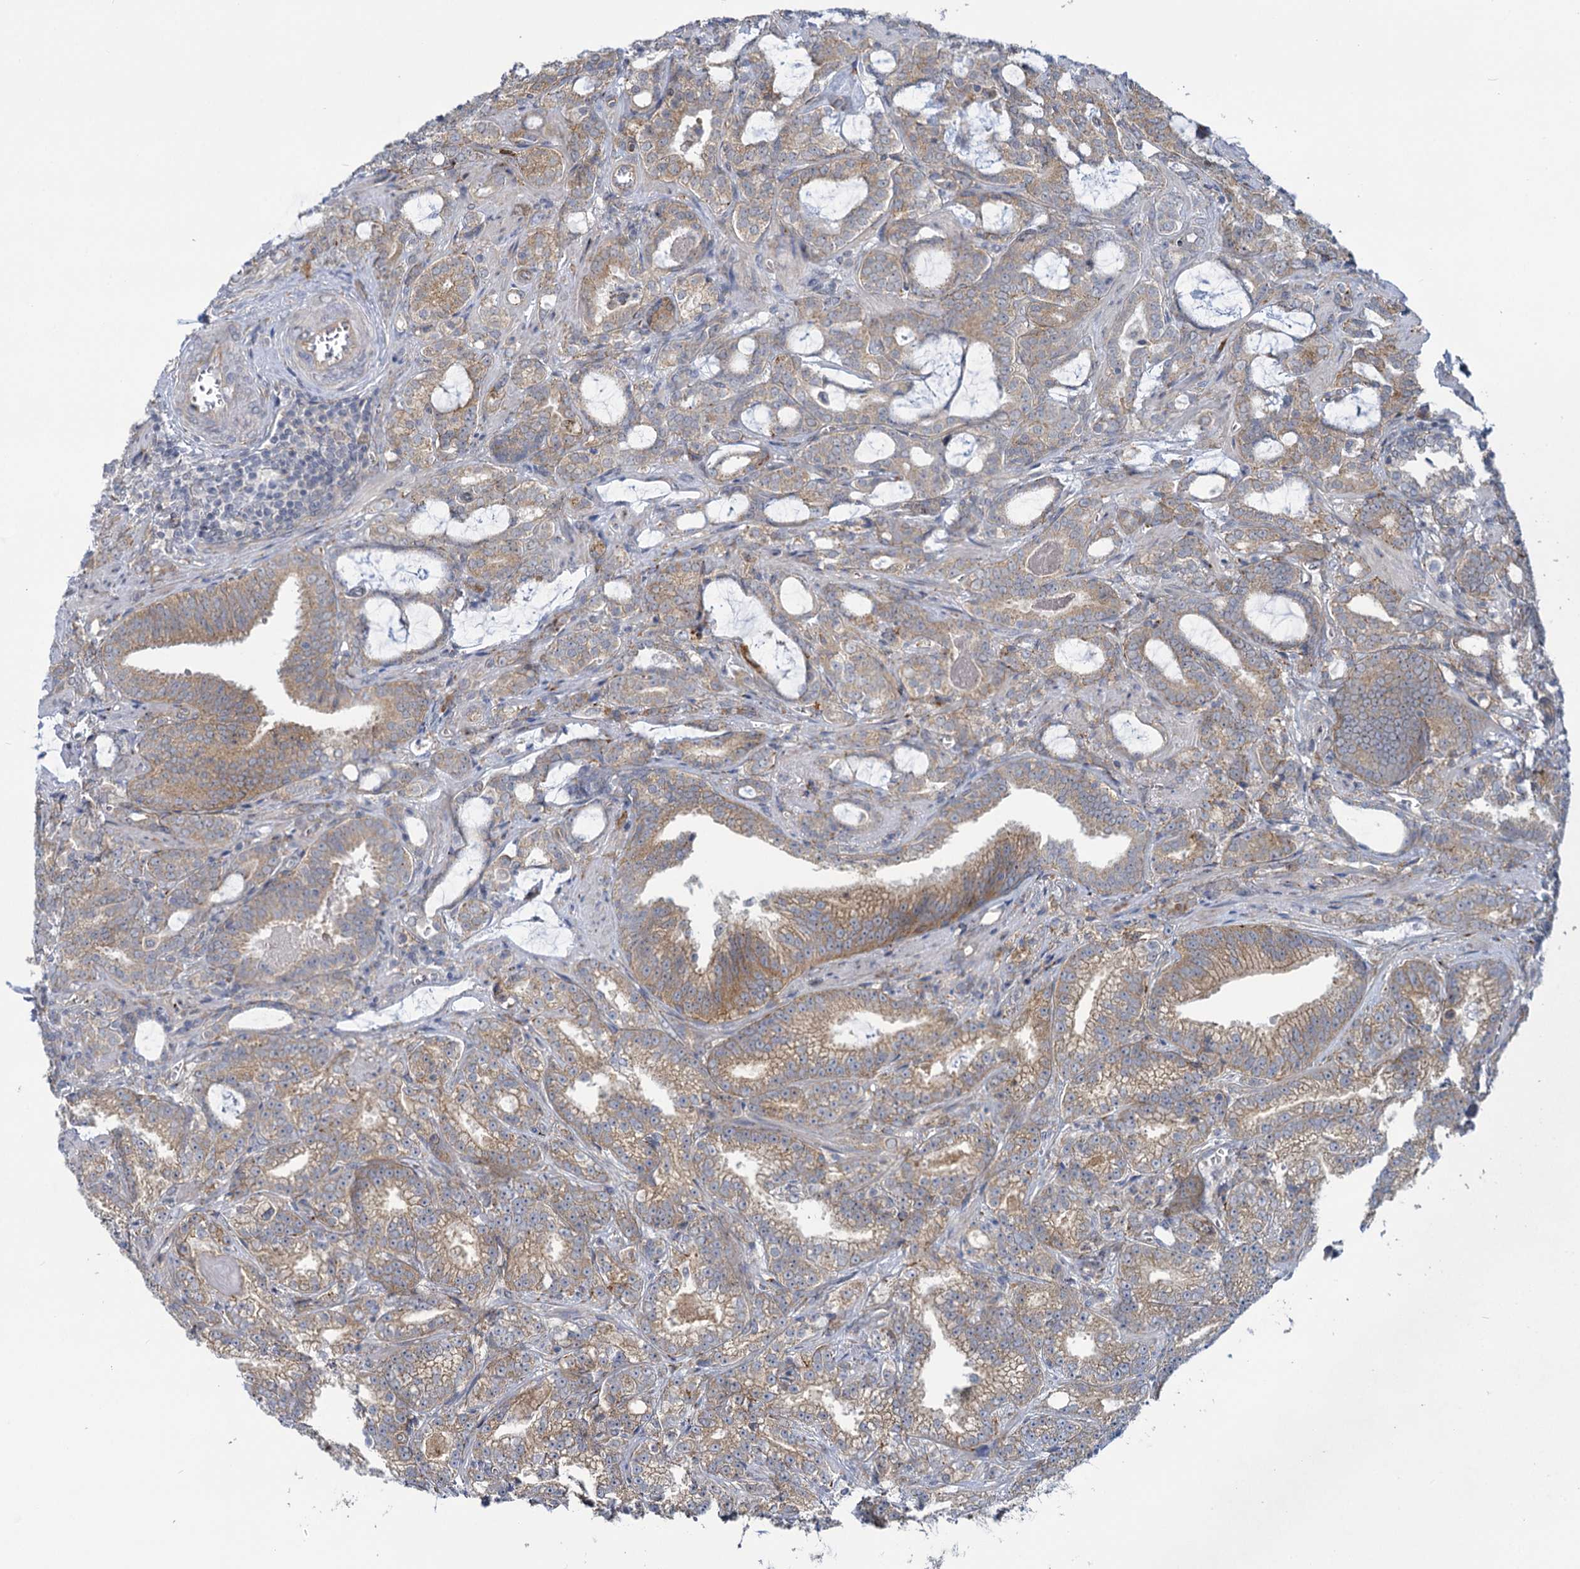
{"staining": {"intensity": "moderate", "quantity": ">75%", "location": "cytoplasmic/membranous"}, "tissue": "prostate cancer", "cell_type": "Tumor cells", "image_type": "cancer", "snomed": [{"axis": "morphology", "description": "Adenocarcinoma, High grade"}, {"axis": "topography", "description": "Prostate and seminal vesicle, NOS"}], "caption": "Immunohistochemical staining of human prostate high-grade adenocarcinoma exhibits moderate cytoplasmic/membranous protein staining in about >75% of tumor cells.", "gene": "MBLAC2", "patient": {"sex": "male", "age": 67}}